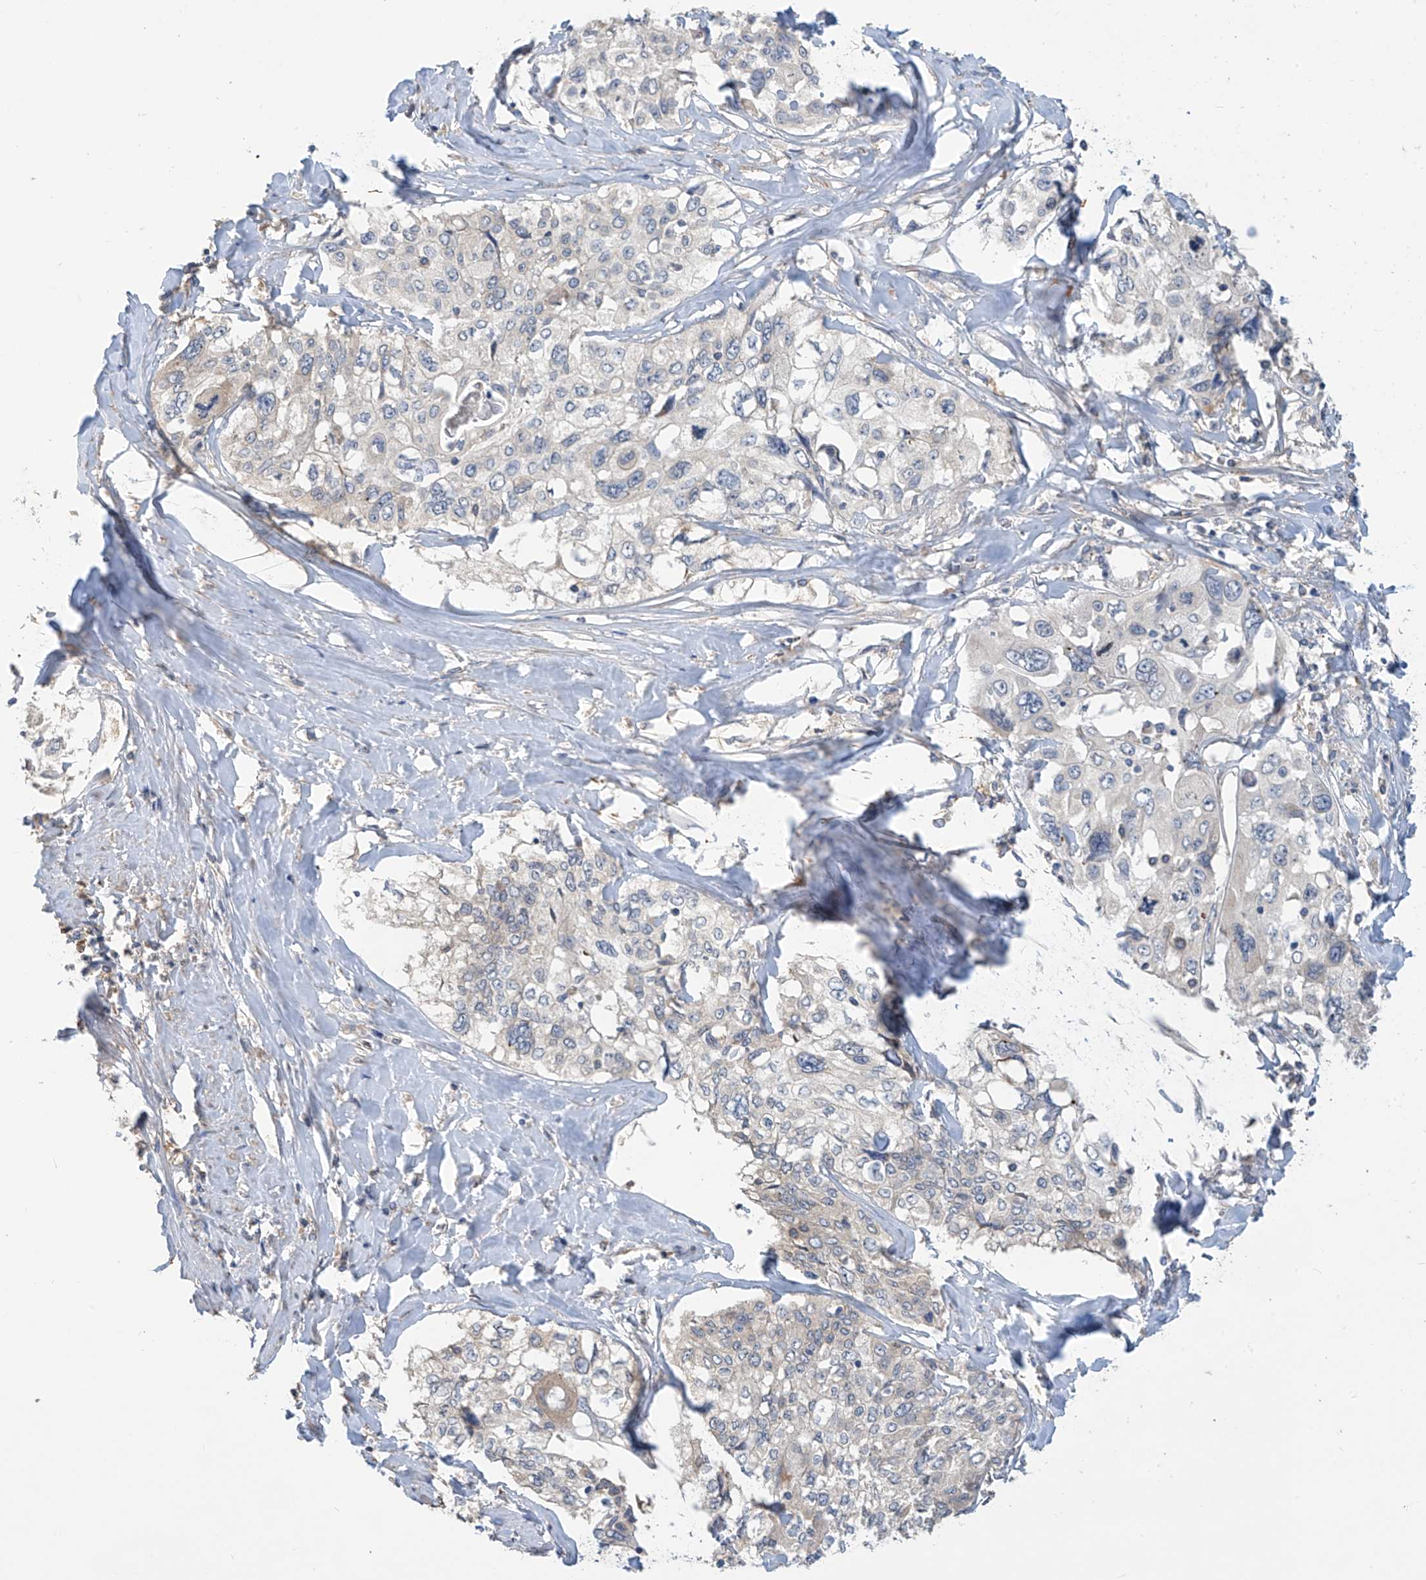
{"staining": {"intensity": "negative", "quantity": "none", "location": "none"}, "tissue": "cervical cancer", "cell_type": "Tumor cells", "image_type": "cancer", "snomed": [{"axis": "morphology", "description": "Squamous cell carcinoma, NOS"}, {"axis": "topography", "description": "Cervix"}], "caption": "The micrograph shows no significant positivity in tumor cells of cervical cancer (squamous cell carcinoma).", "gene": "PHACTR4", "patient": {"sex": "female", "age": 31}}